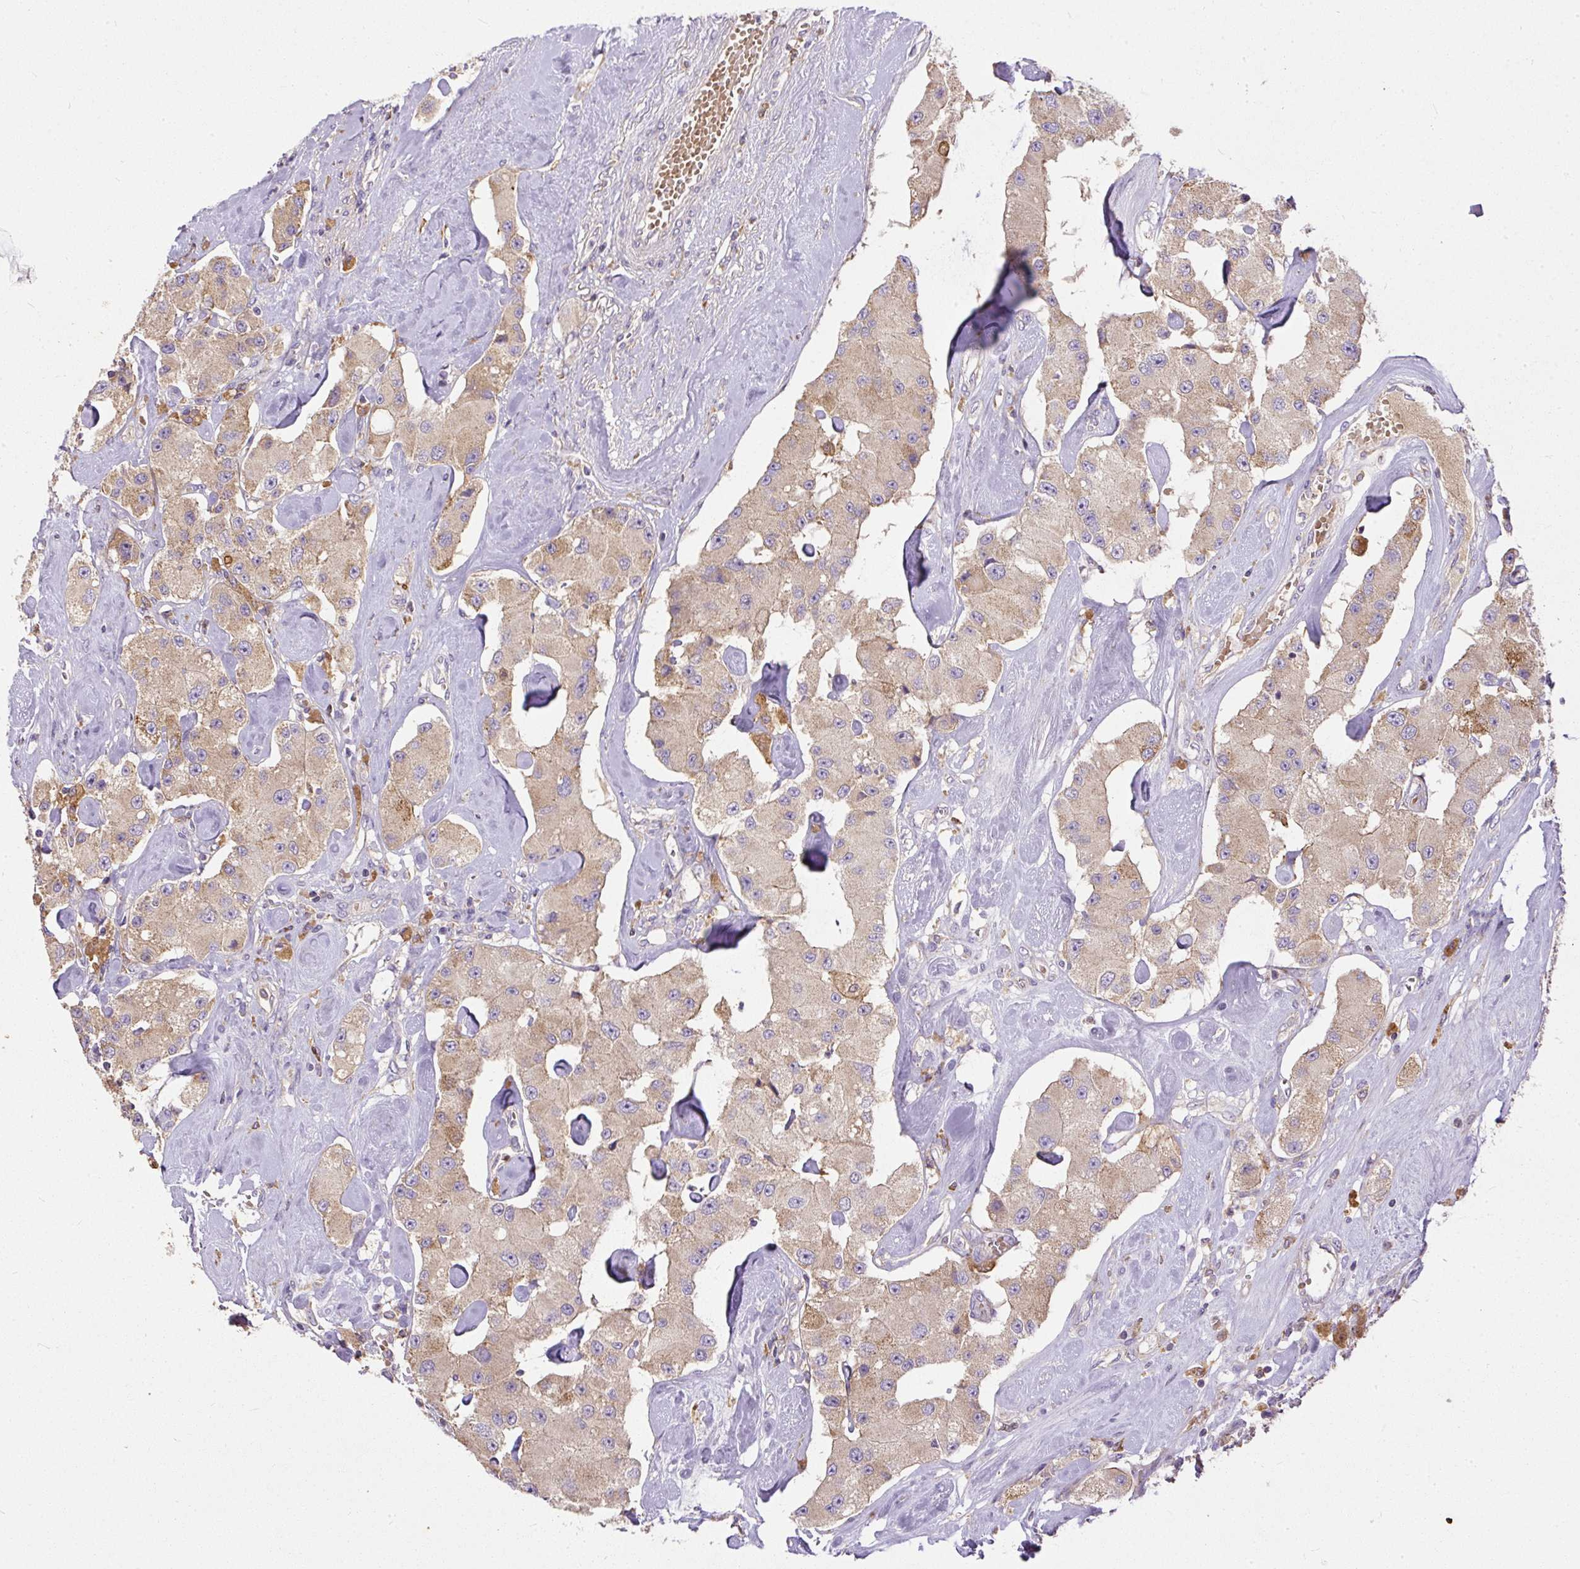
{"staining": {"intensity": "moderate", "quantity": "25%-75%", "location": "cytoplasmic/membranous"}, "tissue": "carcinoid", "cell_type": "Tumor cells", "image_type": "cancer", "snomed": [{"axis": "morphology", "description": "Carcinoid, malignant, NOS"}, {"axis": "topography", "description": "Pancreas"}], "caption": "Carcinoid (malignant) stained with a brown dye shows moderate cytoplasmic/membranous positive expression in approximately 25%-75% of tumor cells.", "gene": "DAPK1", "patient": {"sex": "male", "age": 41}}